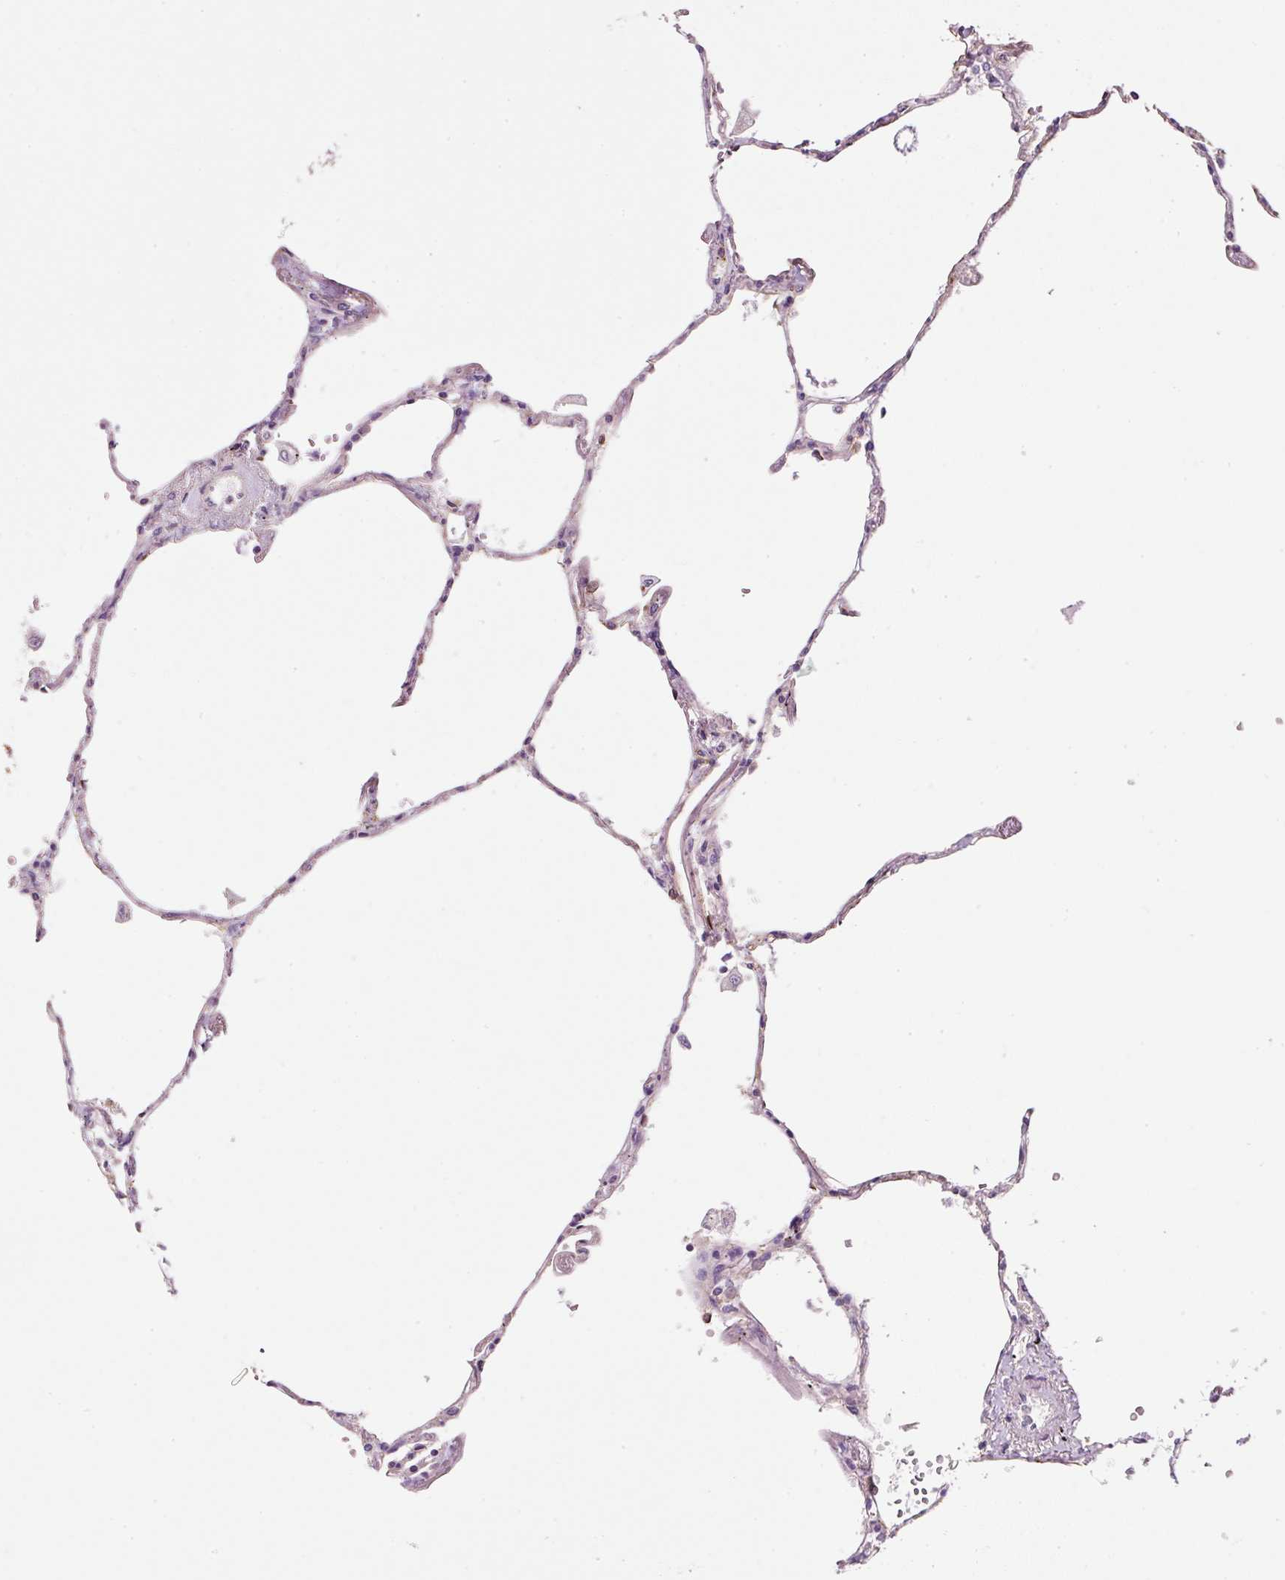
{"staining": {"intensity": "negative", "quantity": "none", "location": "none"}, "tissue": "lung", "cell_type": "Alveolar cells", "image_type": "normal", "snomed": [{"axis": "morphology", "description": "Normal tissue, NOS"}, {"axis": "topography", "description": "Lung"}], "caption": "A histopathology image of lung stained for a protein displays no brown staining in alveolar cells. The staining was performed using DAB to visualize the protein expression in brown, while the nuclei were stained in blue with hematoxylin (Magnification: 20x).", "gene": "KPNA5", "patient": {"sex": "female", "age": 67}}